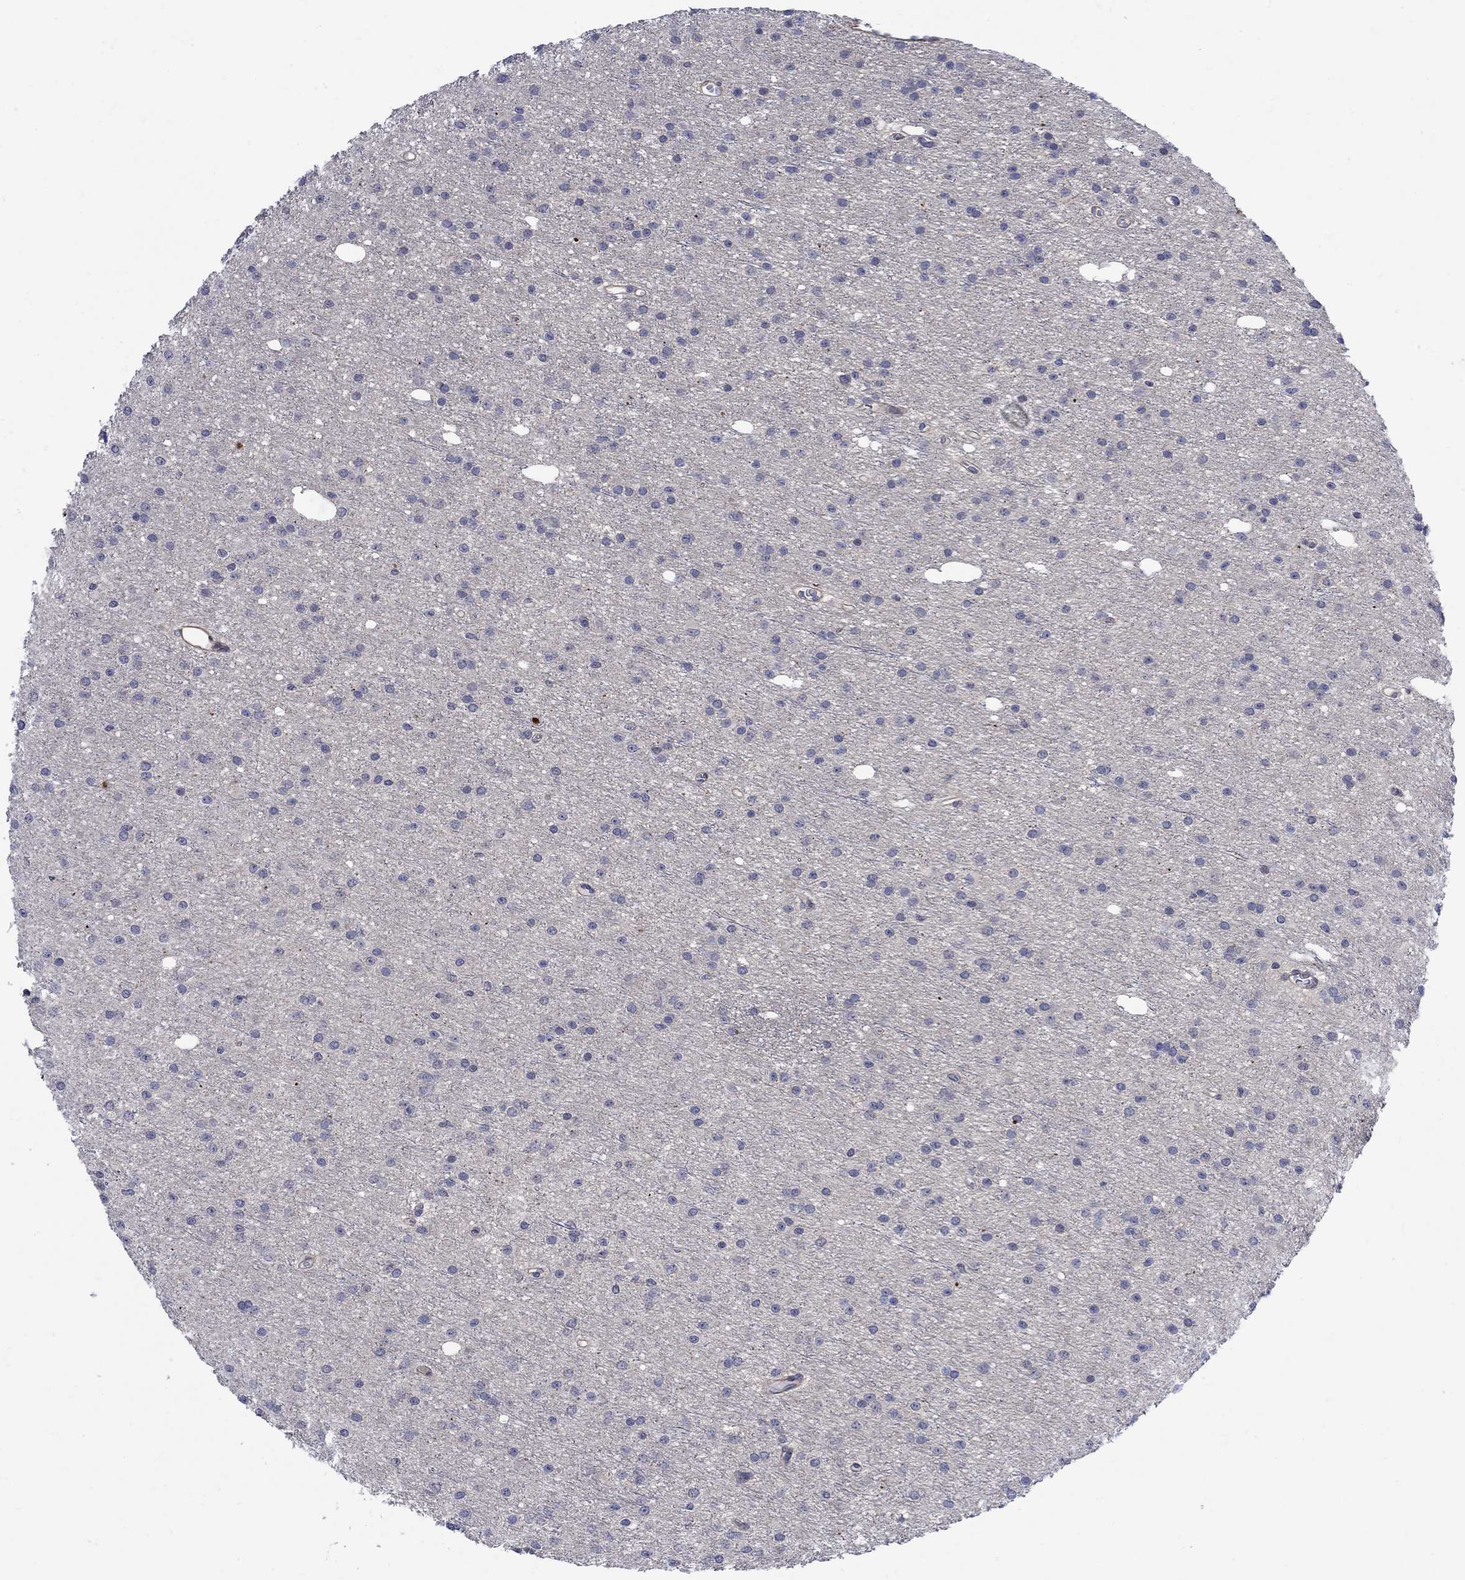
{"staining": {"intensity": "negative", "quantity": "none", "location": "none"}, "tissue": "glioma", "cell_type": "Tumor cells", "image_type": "cancer", "snomed": [{"axis": "morphology", "description": "Glioma, malignant, Low grade"}, {"axis": "topography", "description": "Brain"}], "caption": "Histopathology image shows no significant protein expression in tumor cells of malignant glioma (low-grade).", "gene": "SCN7A", "patient": {"sex": "male", "age": 27}}